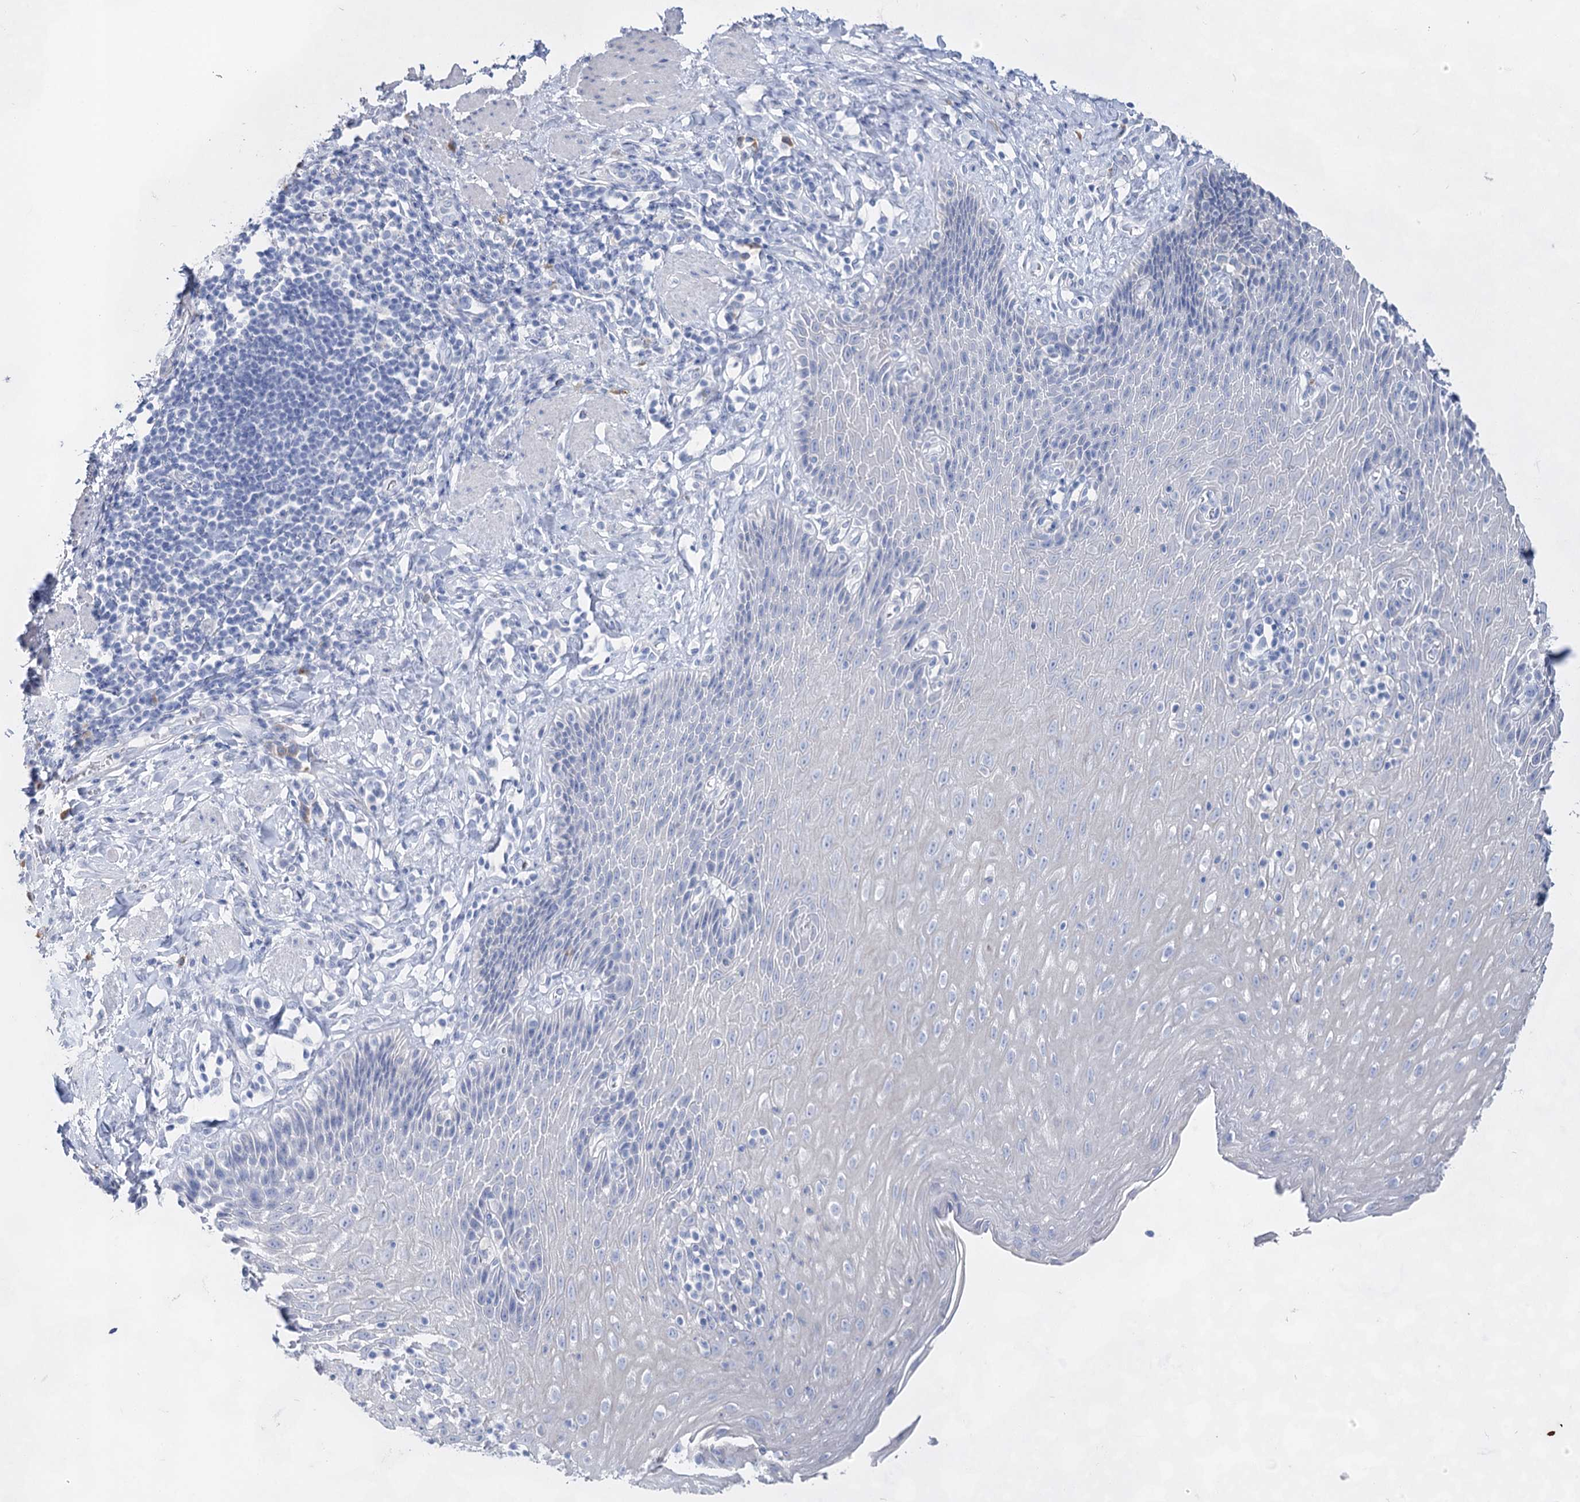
{"staining": {"intensity": "negative", "quantity": "none", "location": "none"}, "tissue": "esophagus", "cell_type": "Squamous epithelial cells", "image_type": "normal", "snomed": [{"axis": "morphology", "description": "Normal tissue, NOS"}, {"axis": "topography", "description": "Esophagus"}], "caption": "An immunohistochemistry photomicrograph of benign esophagus is shown. There is no staining in squamous epithelial cells of esophagus.", "gene": "ACRV1", "patient": {"sex": "female", "age": 61}}